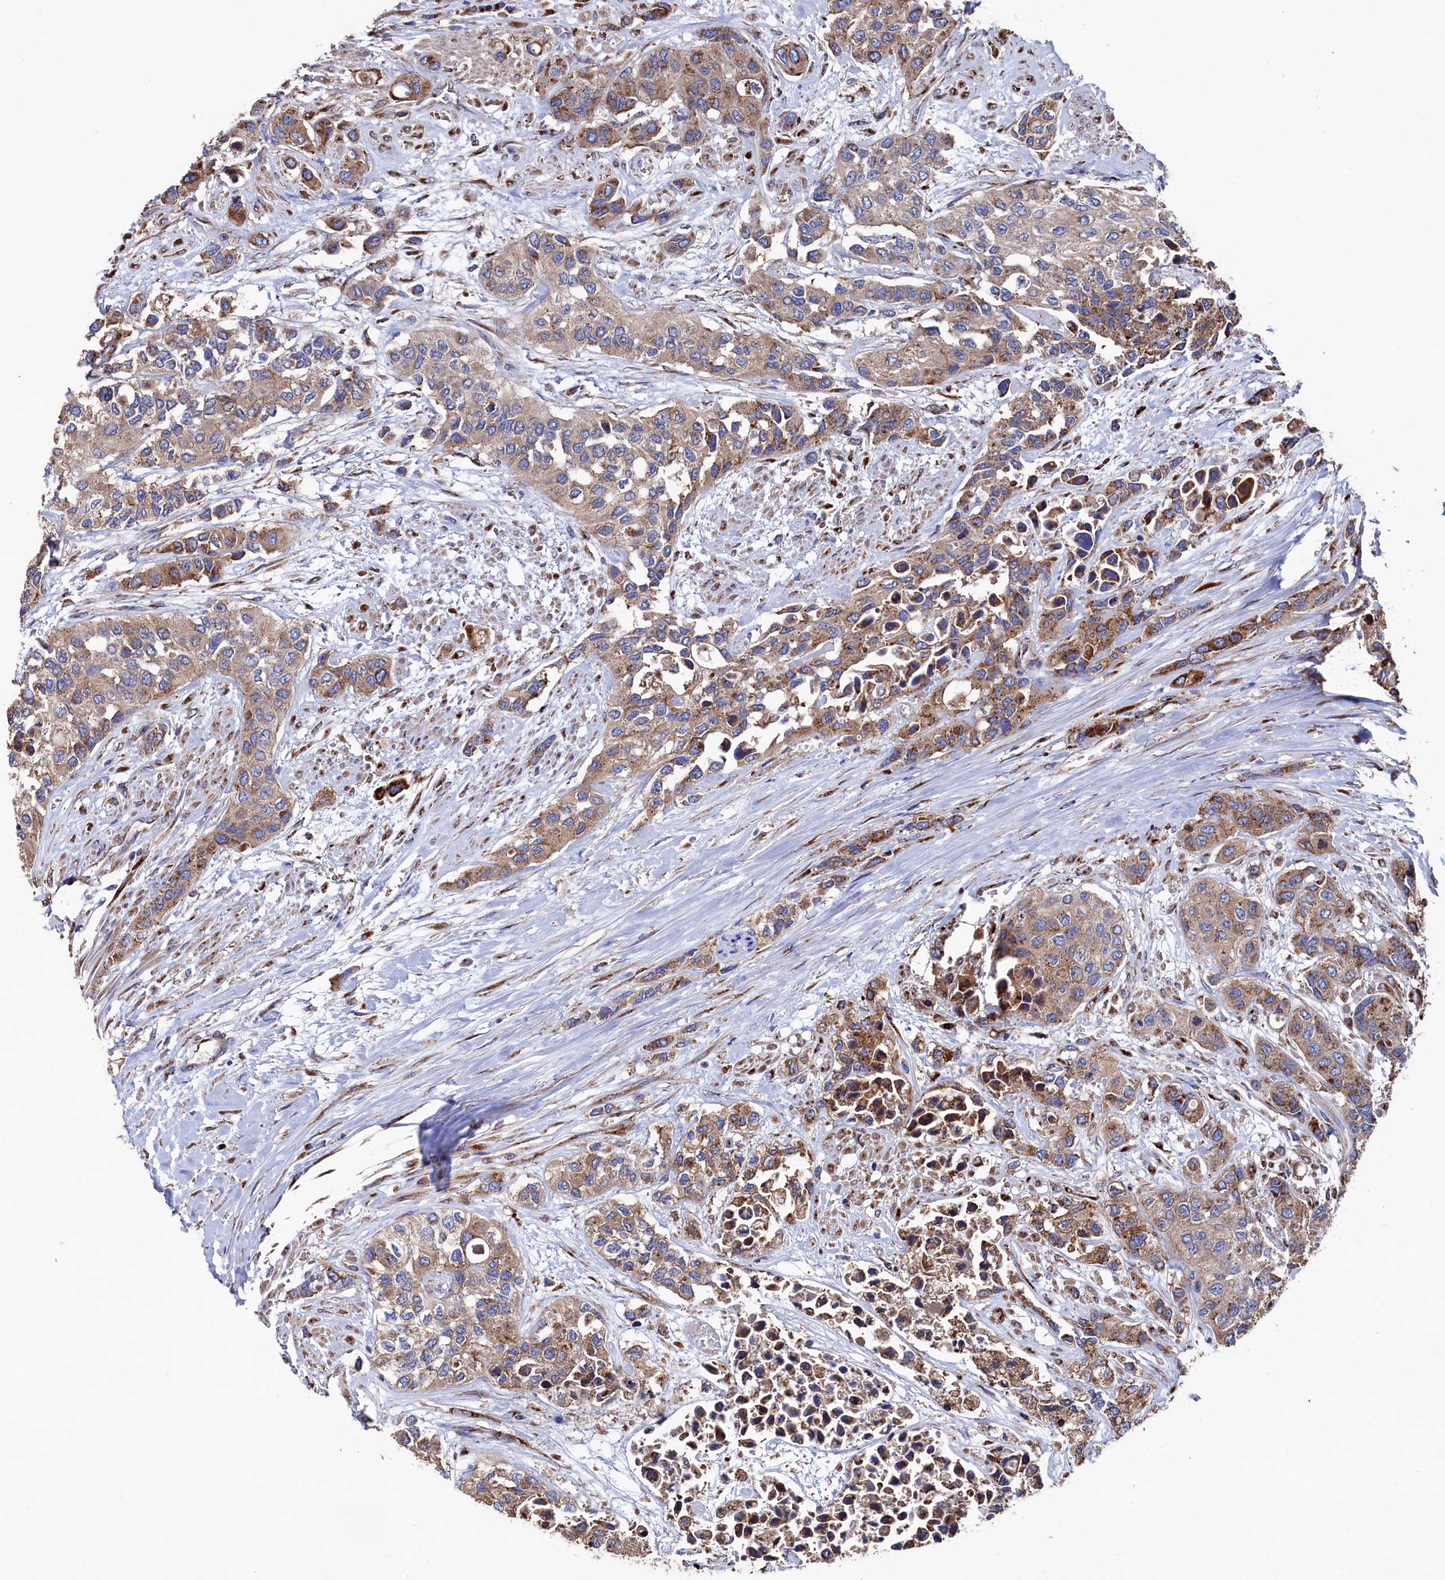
{"staining": {"intensity": "moderate", "quantity": ">75%", "location": "cytoplasmic/membranous"}, "tissue": "urothelial cancer", "cell_type": "Tumor cells", "image_type": "cancer", "snomed": [{"axis": "morphology", "description": "Normal tissue, NOS"}, {"axis": "morphology", "description": "Urothelial carcinoma, High grade"}, {"axis": "topography", "description": "Vascular tissue"}, {"axis": "topography", "description": "Urinary bladder"}], "caption": "Moderate cytoplasmic/membranous positivity is identified in about >75% of tumor cells in urothelial cancer. Using DAB (brown) and hematoxylin (blue) stains, captured at high magnification using brightfield microscopy.", "gene": "PRRC1", "patient": {"sex": "female", "age": 56}}